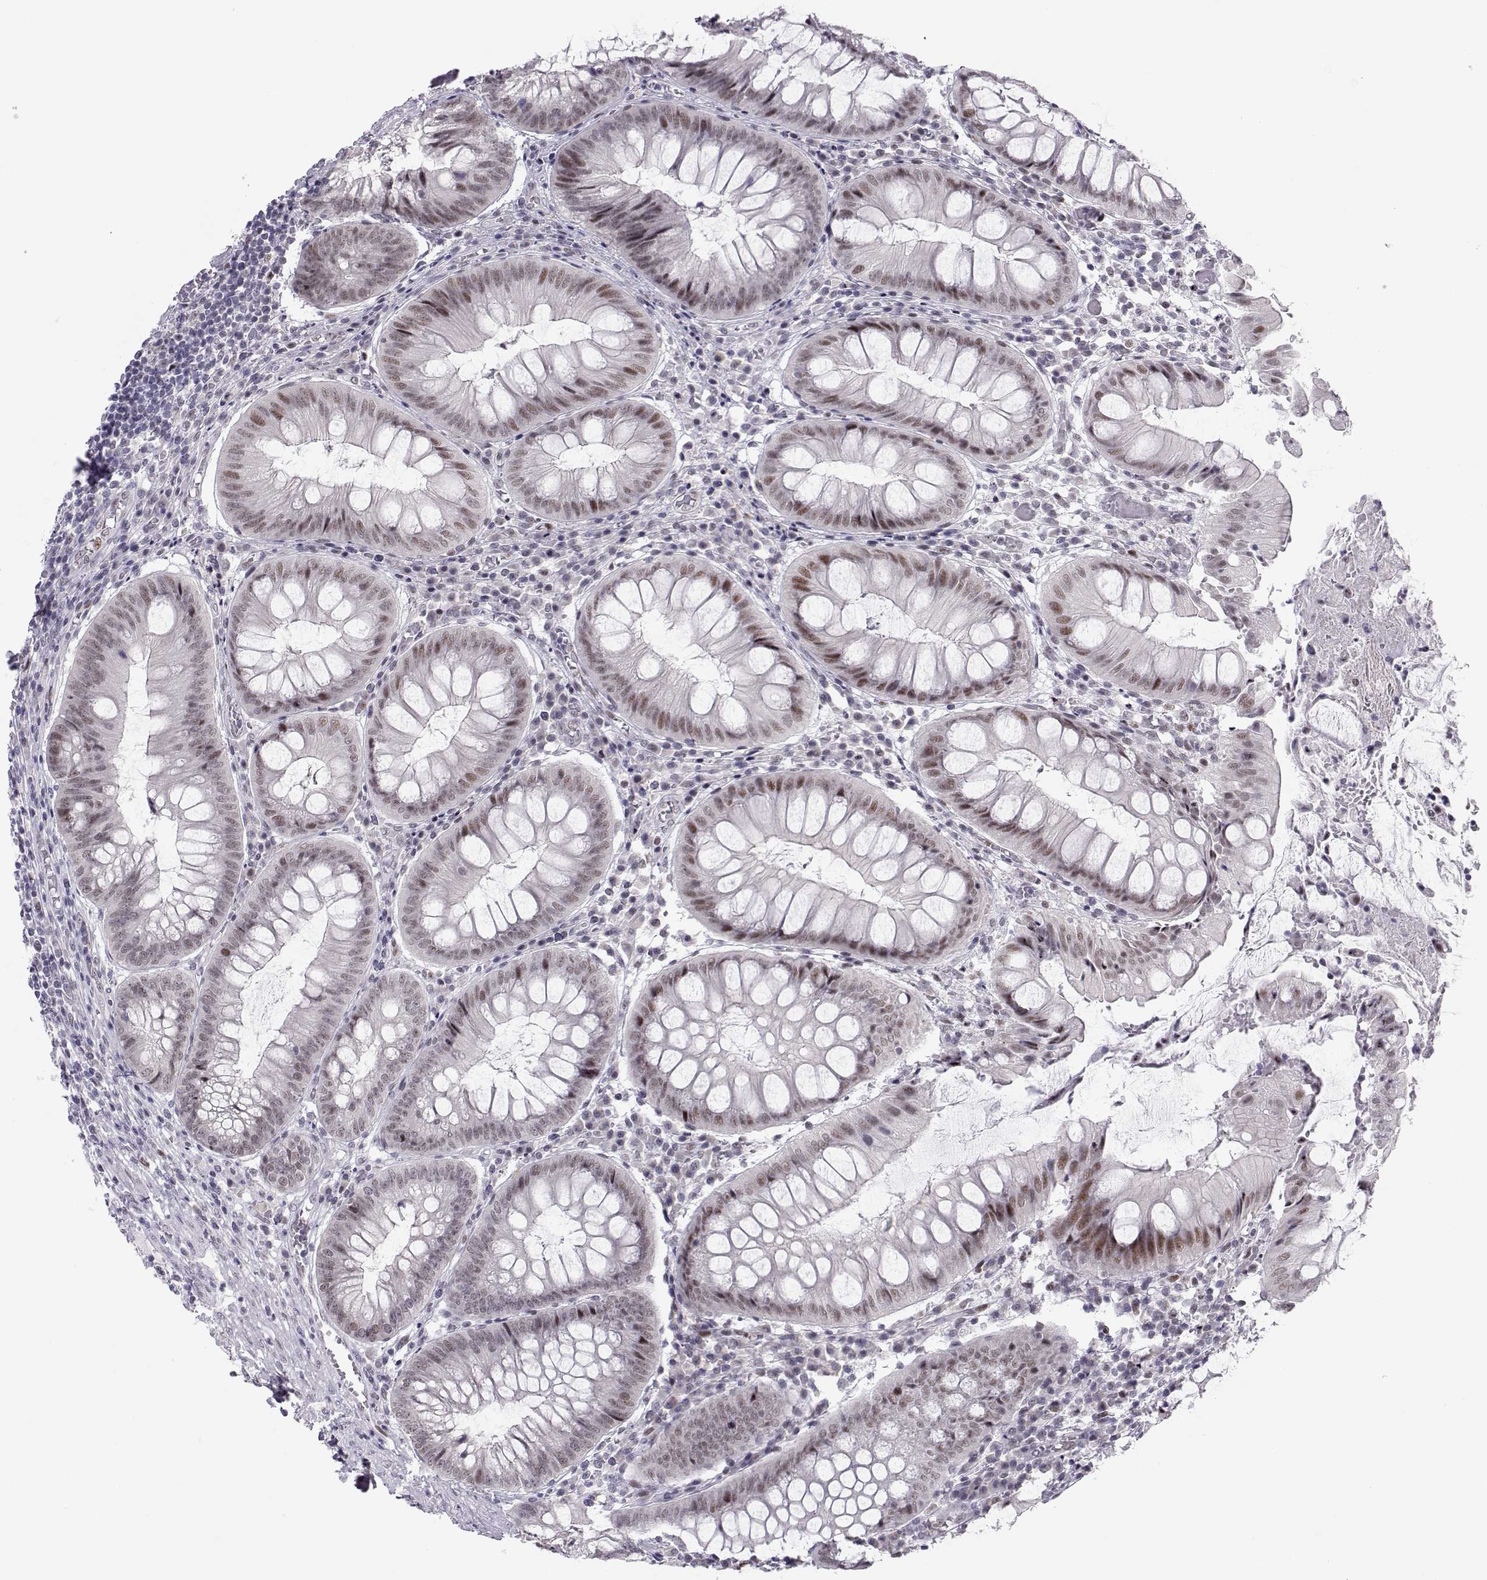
{"staining": {"intensity": "weak", "quantity": "<25%", "location": "nuclear"}, "tissue": "appendix", "cell_type": "Glandular cells", "image_type": "normal", "snomed": [{"axis": "morphology", "description": "Normal tissue, NOS"}, {"axis": "morphology", "description": "Inflammation, NOS"}, {"axis": "topography", "description": "Appendix"}], "caption": "The micrograph shows no significant positivity in glandular cells of appendix.", "gene": "SIX6", "patient": {"sex": "male", "age": 16}}